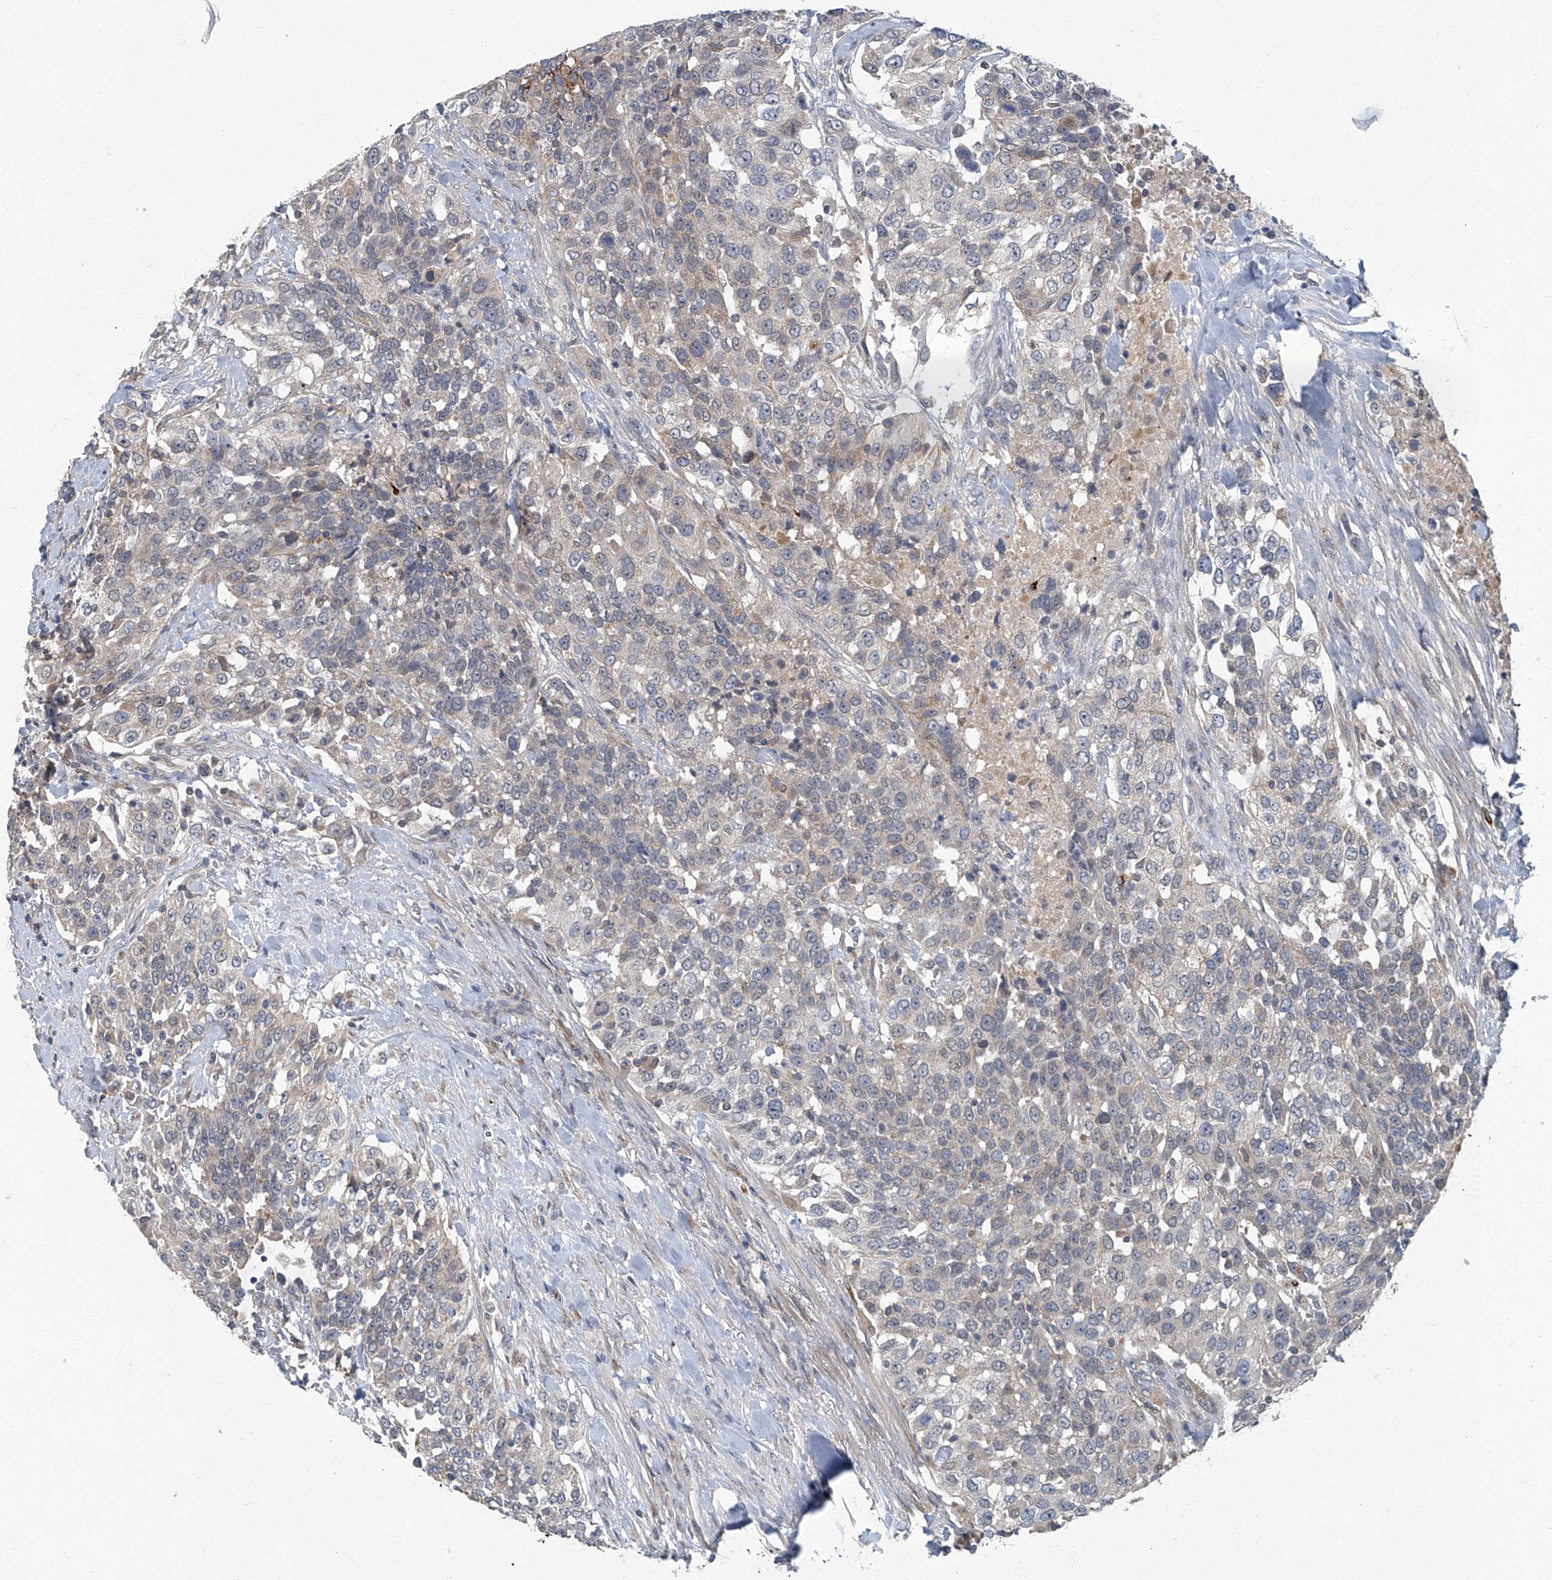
{"staining": {"intensity": "negative", "quantity": "none", "location": "none"}, "tissue": "urothelial cancer", "cell_type": "Tumor cells", "image_type": "cancer", "snomed": [{"axis": "morphology", "description": "Urothelial carcinoma, High grade"}, {"axis": "topography", "description": "Urinary bladder"}], "caption": "DAB (3,3'-diaminobenzidine) immunohistochemical staining of urothelial cancer demonstrates no significant positivity in tumor cells. (Immunohistochemistry, brightfield microscopy, high magnification).", "gene": "AKNAD1", "patient": {"sex": "female", "age": 80}}